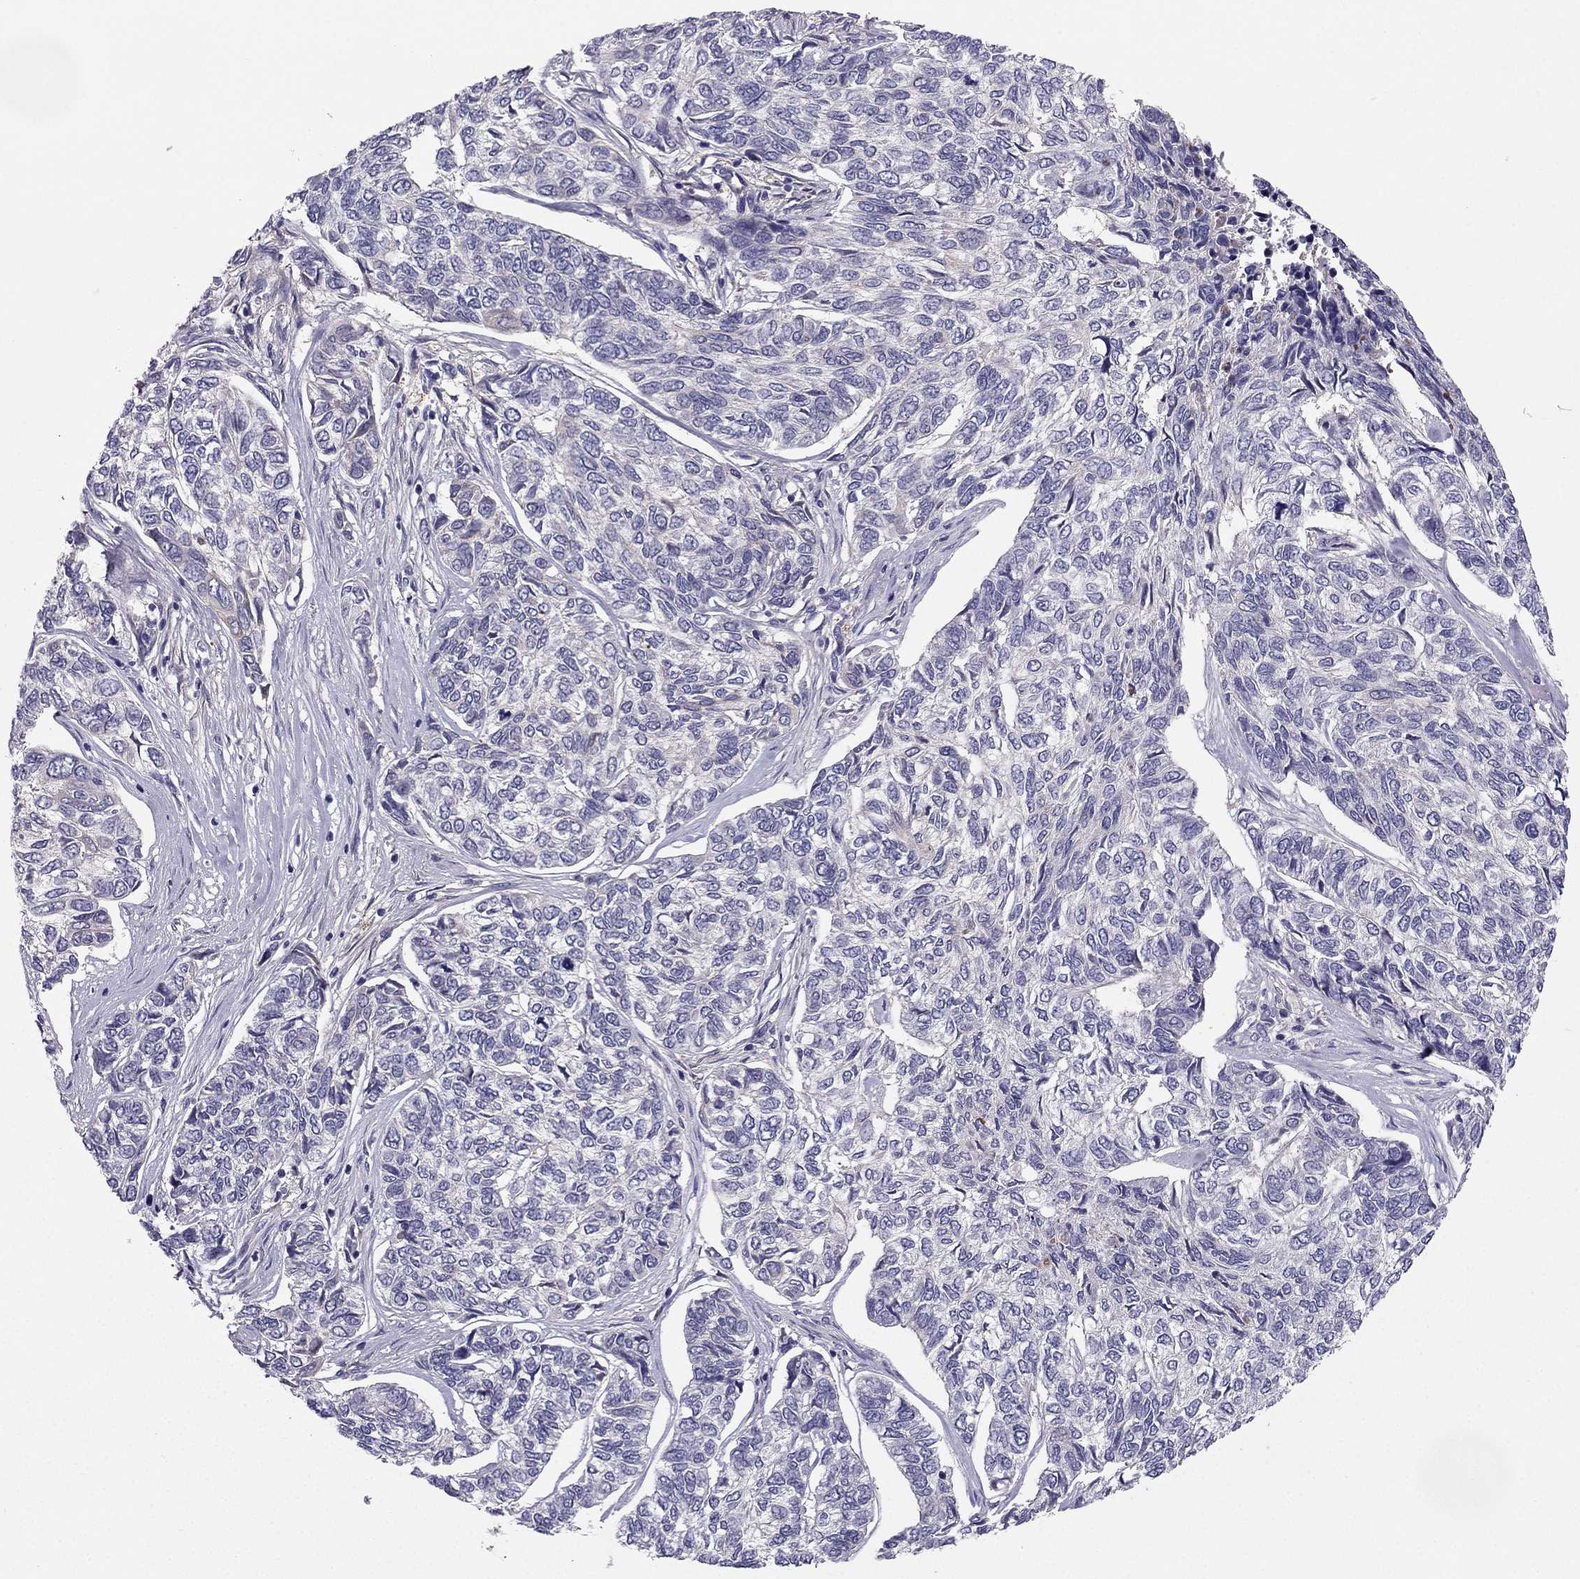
{"staining": {"intensity": "negative", "quantity": "none", "location": "none"}, "tissue": "skin cancer", "cell_type": "Tumor cells", "image_type": "cancer", "snomed": [{"axis": "morphology", "description": "Basal cell carcinoma"}, {"axis": "topography", "description": "Skin"}], "caption": "The immunohistochemistry (IHC) photomicrograph has no significant staining in tumor cells of skin basal cell carcinoma tissue.", "gene": "SYT5", "patient": {"sex": "female", "age": 65}}